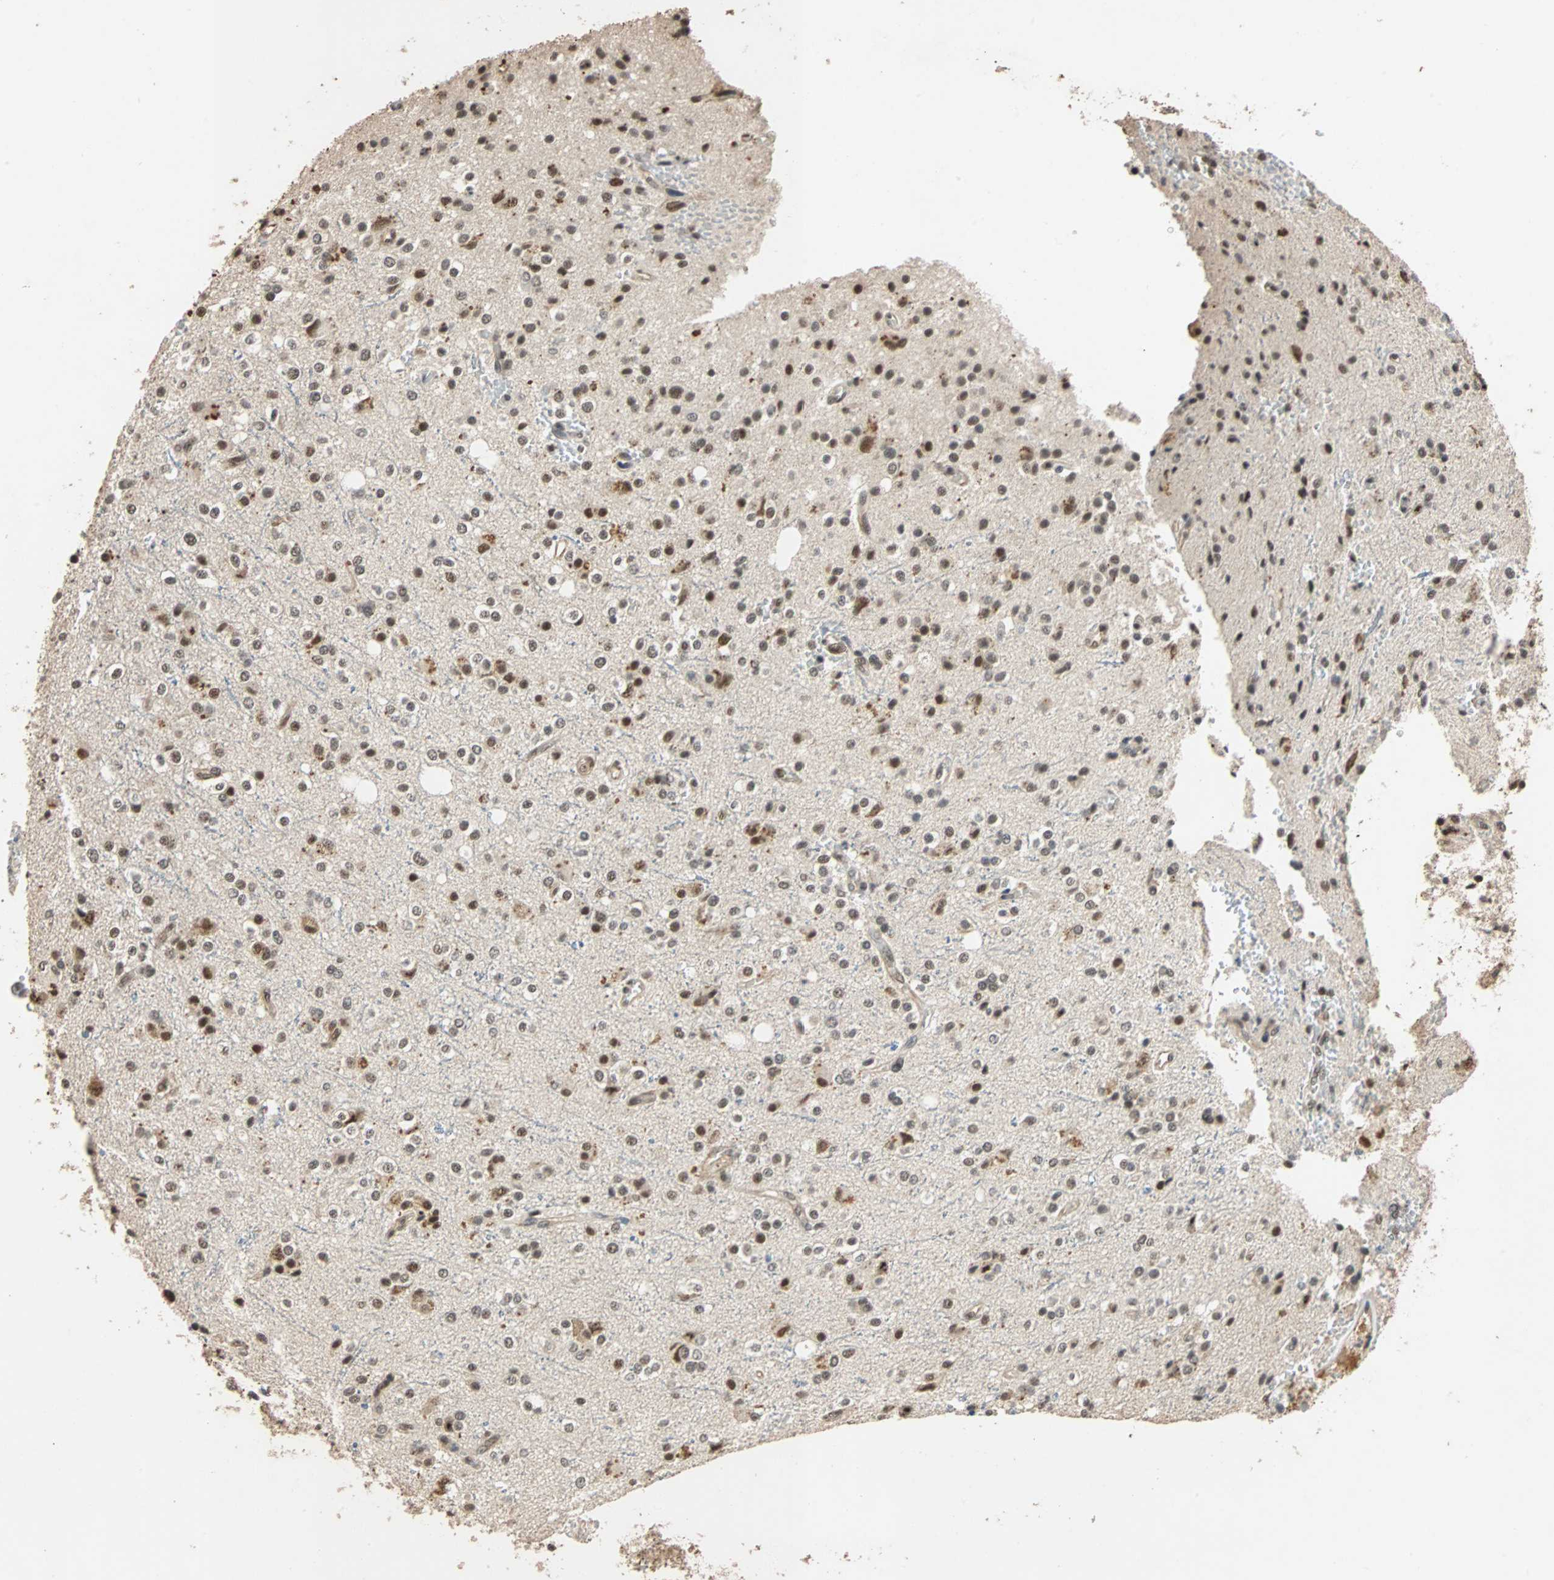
{"staining": {"intensity": "moderate", "quantity": ">75%", "location": "nuclear"}, "tissue": "glioma", "cell_type": "Tumor cells", "image_type": "cancer", "snomed": [{"axis": "morphology", "description": "Glioma, malignant, High grade"}, {"axis": "topography", "description": "Brain"}], "caption": "Protein staining of glioma tissue displays moderate nuclear positivity in about >75% of tumor cells. The protein of interest is shown in brown color, while the nuclei are stained blue.", "gene": "CDC5L", "patient": {"sex": "male", "age": 47}}